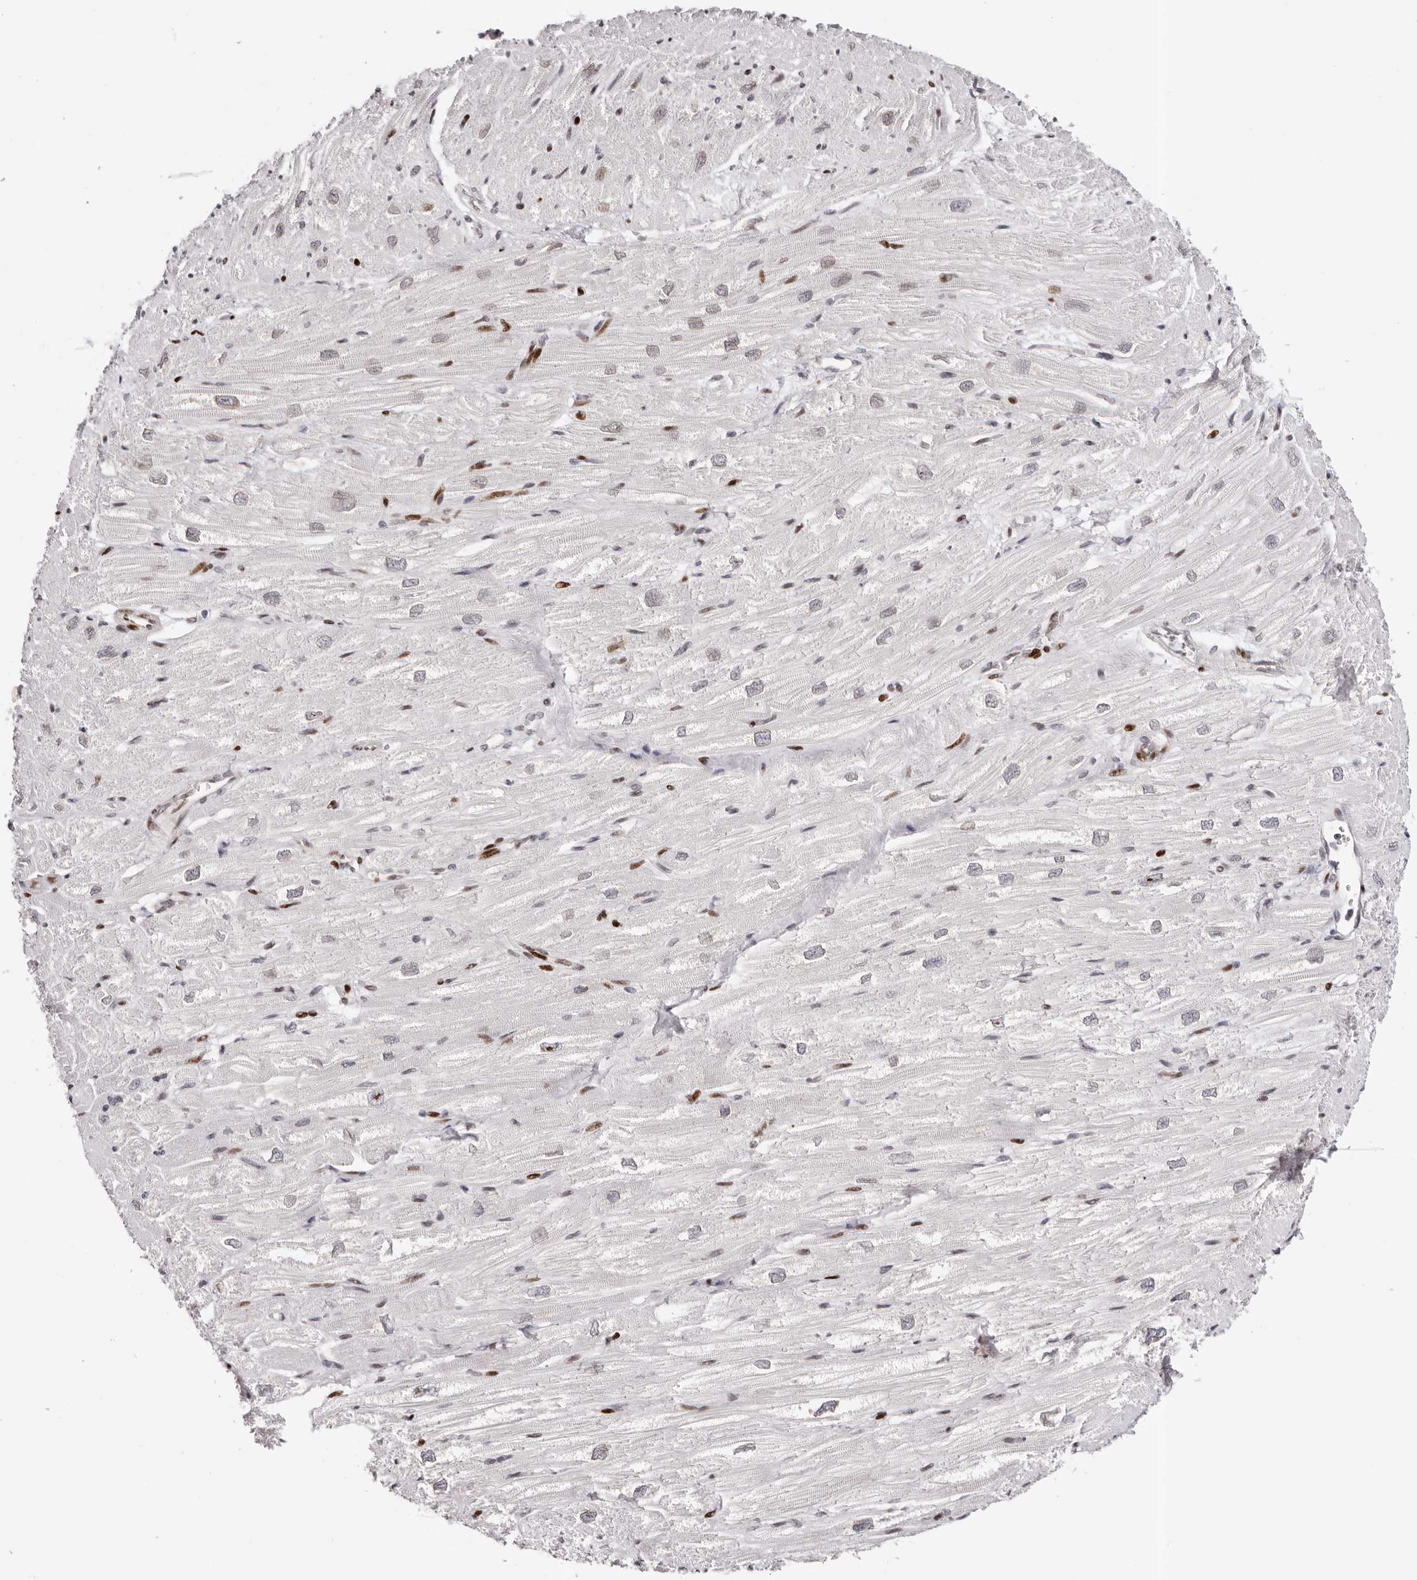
{"staining": {"intensity": "strong", "quantity": "25%-75%", "location": "nuclear"}, "tissue": "heart muscle", "cell_type": "Cardiomyocytes", "image_type": "normal", "snomed": [{"axis": "morphology", "description": "Normal tissue, NOS"}, {"axis": "topography", "description": "Heart"}], "caption": "Immunohistochemical staining of unremarkable heart muscle displays high levels of strong nuclear staining in about 25%-75% of cardiomyocytes.", "gene": "NUP153", "patient": {"sex": "male", "age": 50}}